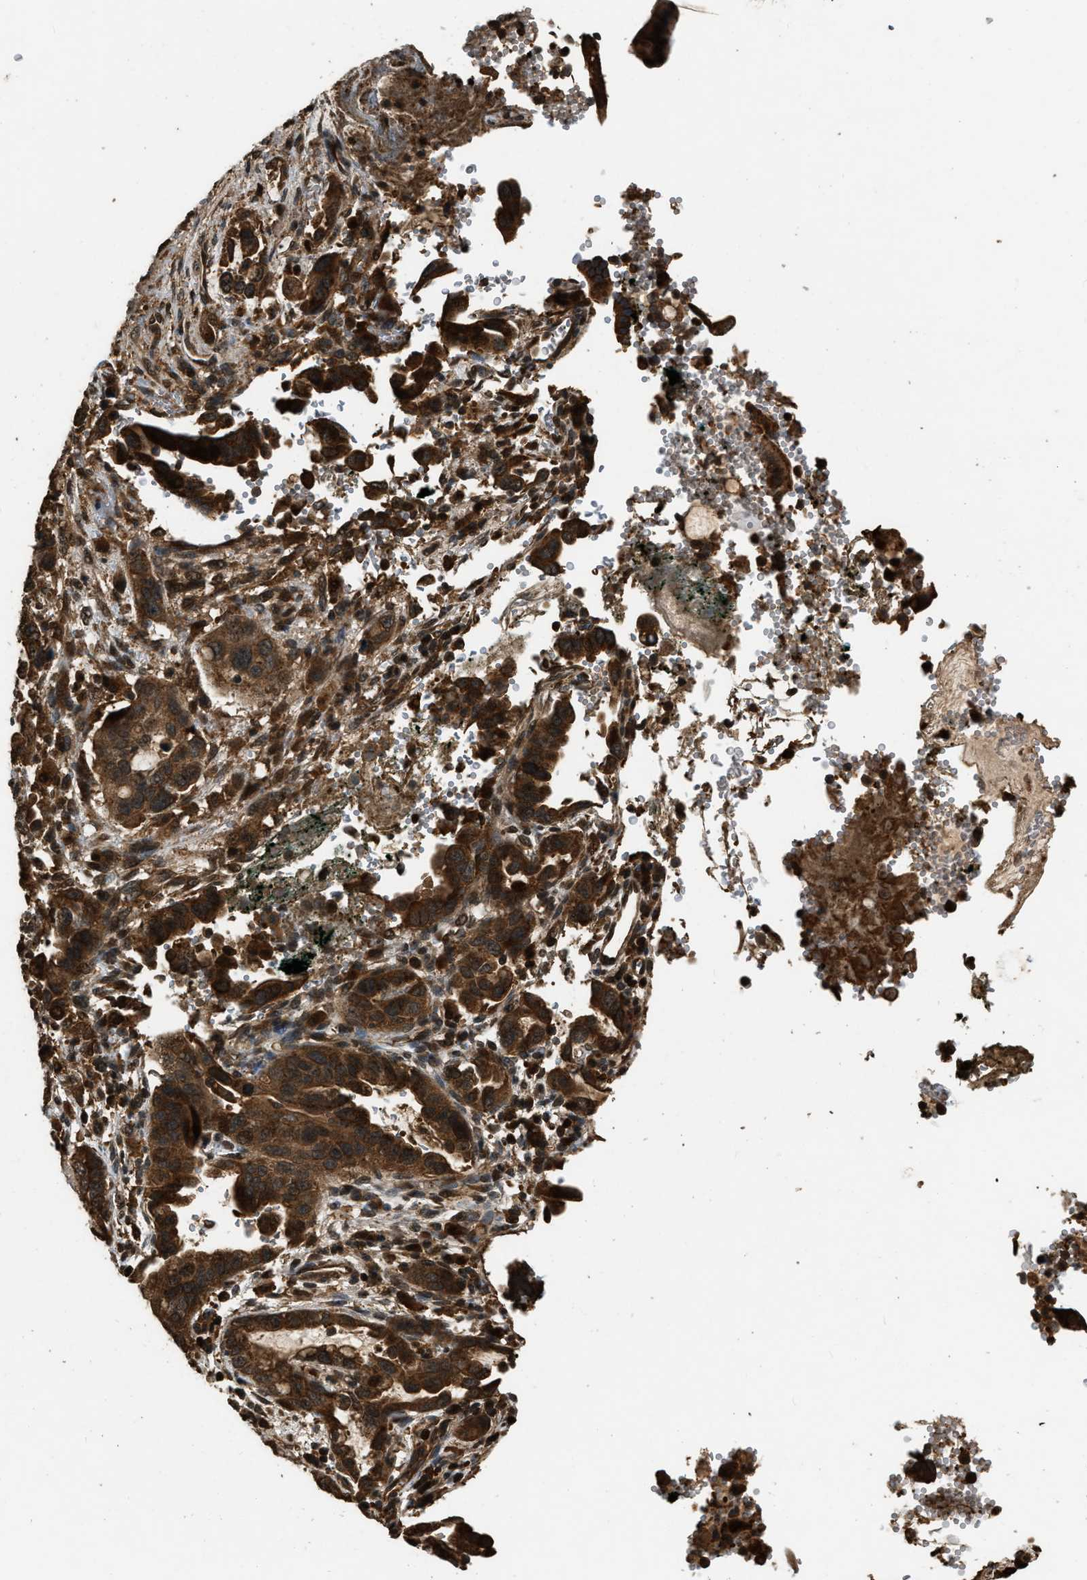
{"staining": {"intensity": "strong", "quantity": ">75%", "location": "cytoplasmic/membranous"}, "tissue": "pancreatic cancer", "cell_type": "Tumor cells", "image_type": "cancer", "snomed": [{"axis": "morphology", "description": "Adenocarcinoma, NOS"}, {"axis": "topography", "description": "Pancreas"}], "caption": "Pancreatic cancer (adenocarcinoma) stained for a protein (brown) exhibits strong cytoplasmic/membranous positive expression in about >75% of tumor cells.", "gene": "RAP2A", "patient": {"sex": "female", "age": 70}}